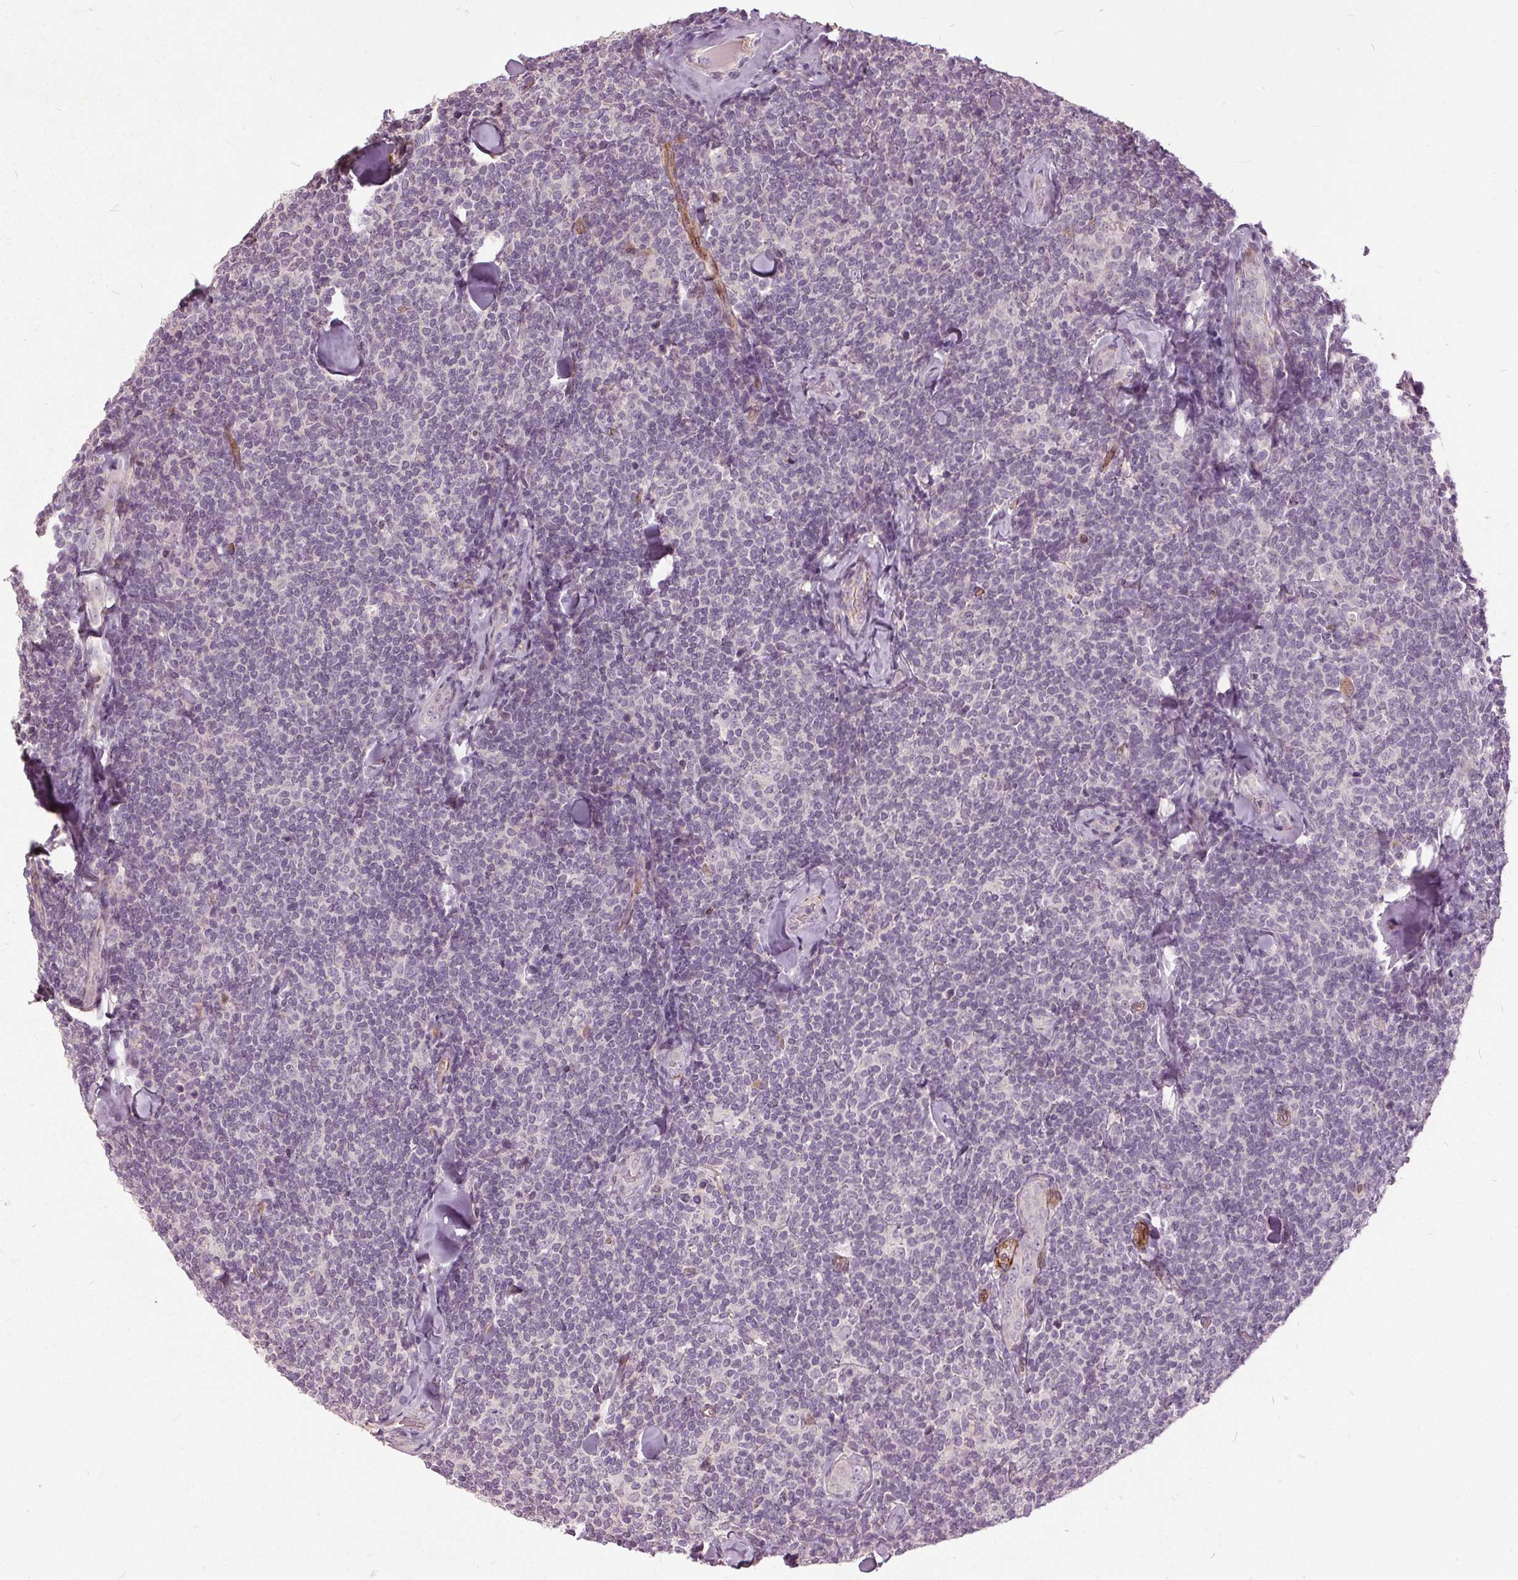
{"staining": {"intensity": "negative", "quantity": "none", "location": "none"}, "tissue": "lymphoma", "cell_type": "Tumor cells", "image_type": "cancer", "snomed": [{"axis": "morphology", "description": "Malignant lymphoma, non-Hodgkin's type, Low grade"}, {"axis": "topography", "description": "Lymph node"}], "caption": "The immunohistochemistry photomicrograph has no significant positivity in tumor cells of low-grade malignant lymphoma, non-Hodgkin's type tissue. Brightfield microscopy of IHC stained with DAB (brown) and hematoxylin (blue), captured at high magnification.", "gene": "PDGFD", "patient": {"sex": "female", "age": 56}}